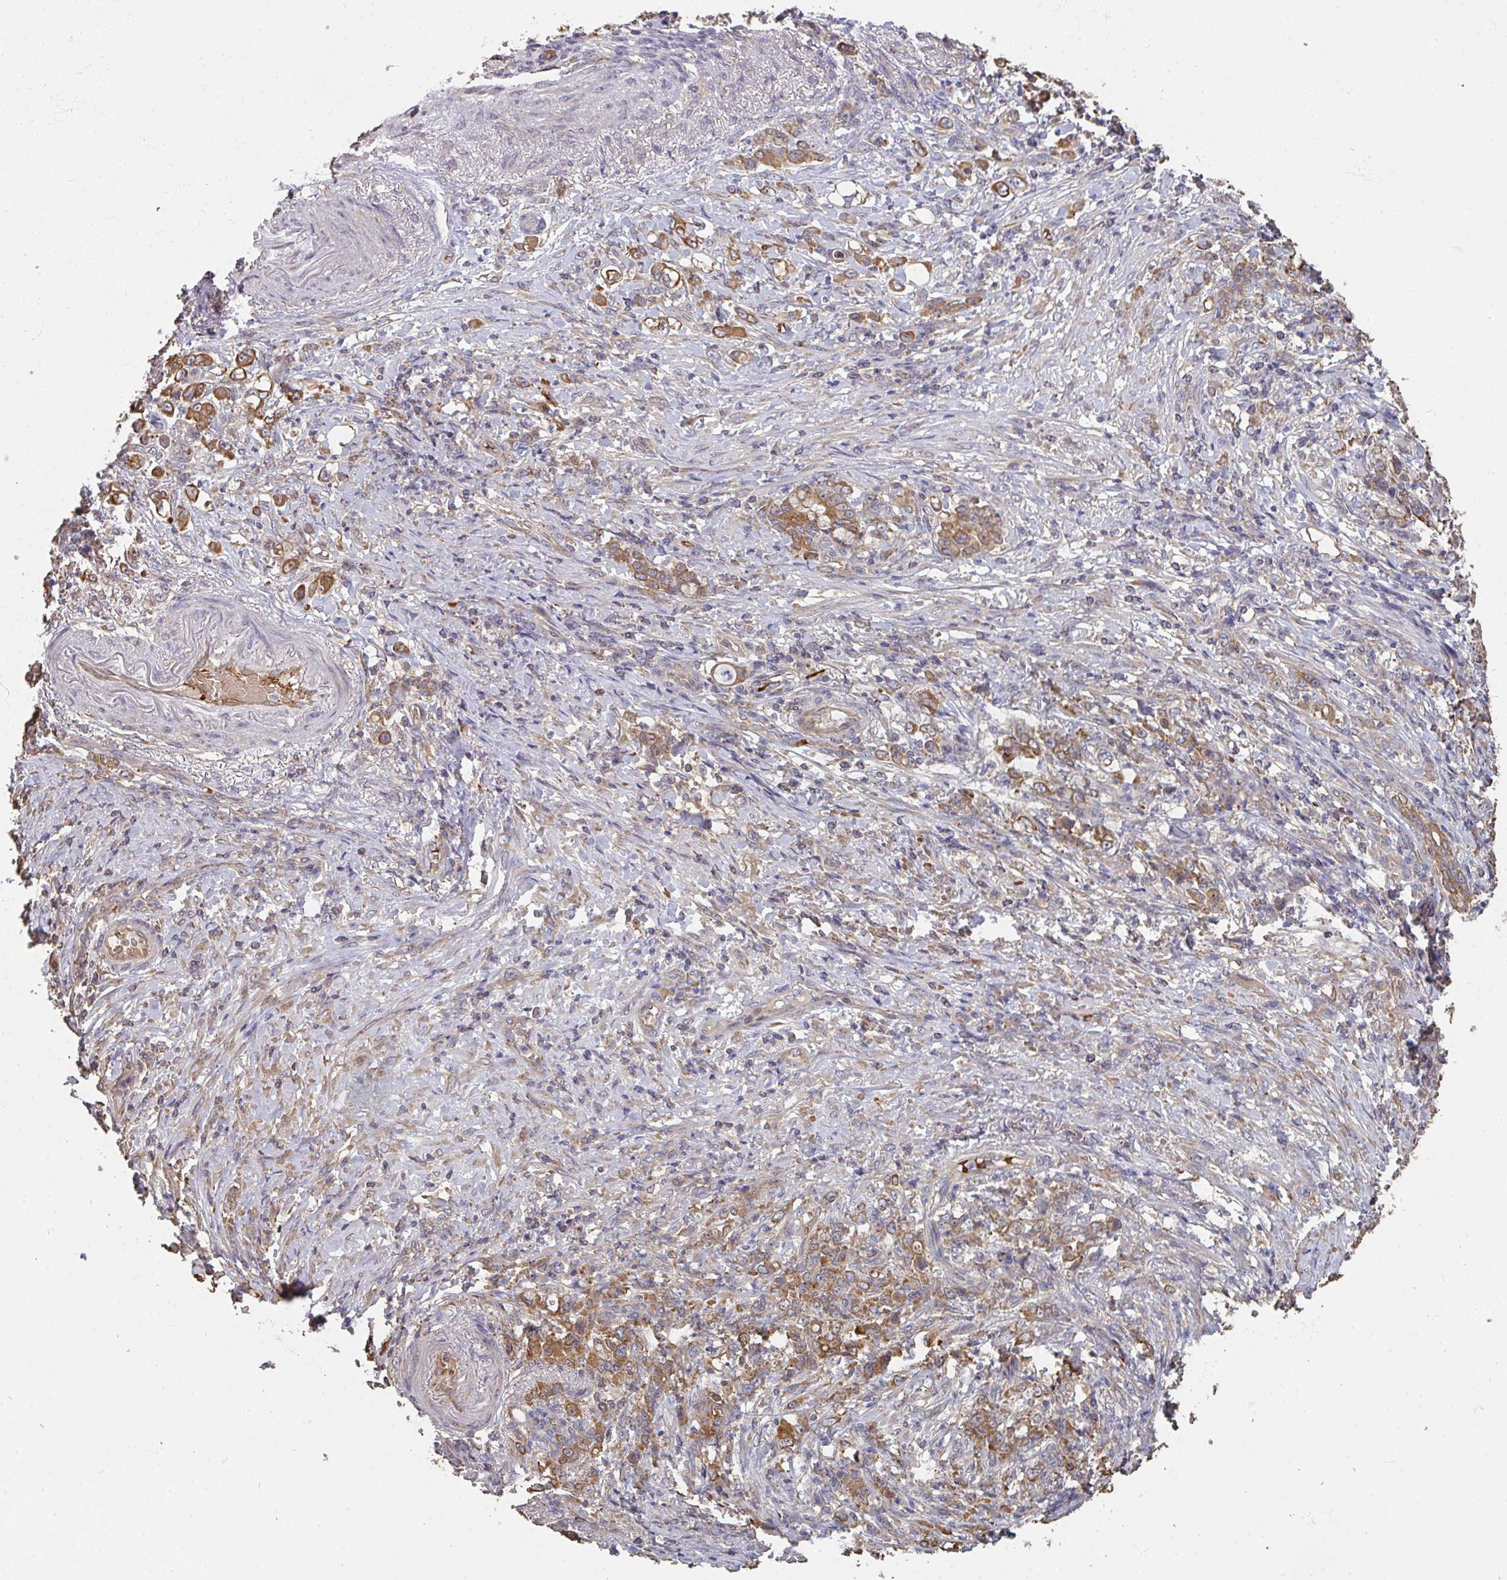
{"staining": {"intensity": "moderate", "quantity": ">75%", "location": "cytoplasmic/membranous"}, "tissue": "stomach cancer", "cell_type": "Tumor cells", "image_type": "cancer", "snomed": [{"axis": "morphology", "description": "Adenocarcinoma, NOS"}, {"axis": "topography", "description": "Stomach"}], "caption": "Protein staining by IHC reveals moderate cytoplasmic/membranous staining in approximately >75% of tumor cells in adenocarcinoma (stomach).", "gene": "POLG", "patient": {"sex": "female", "age": 79}}